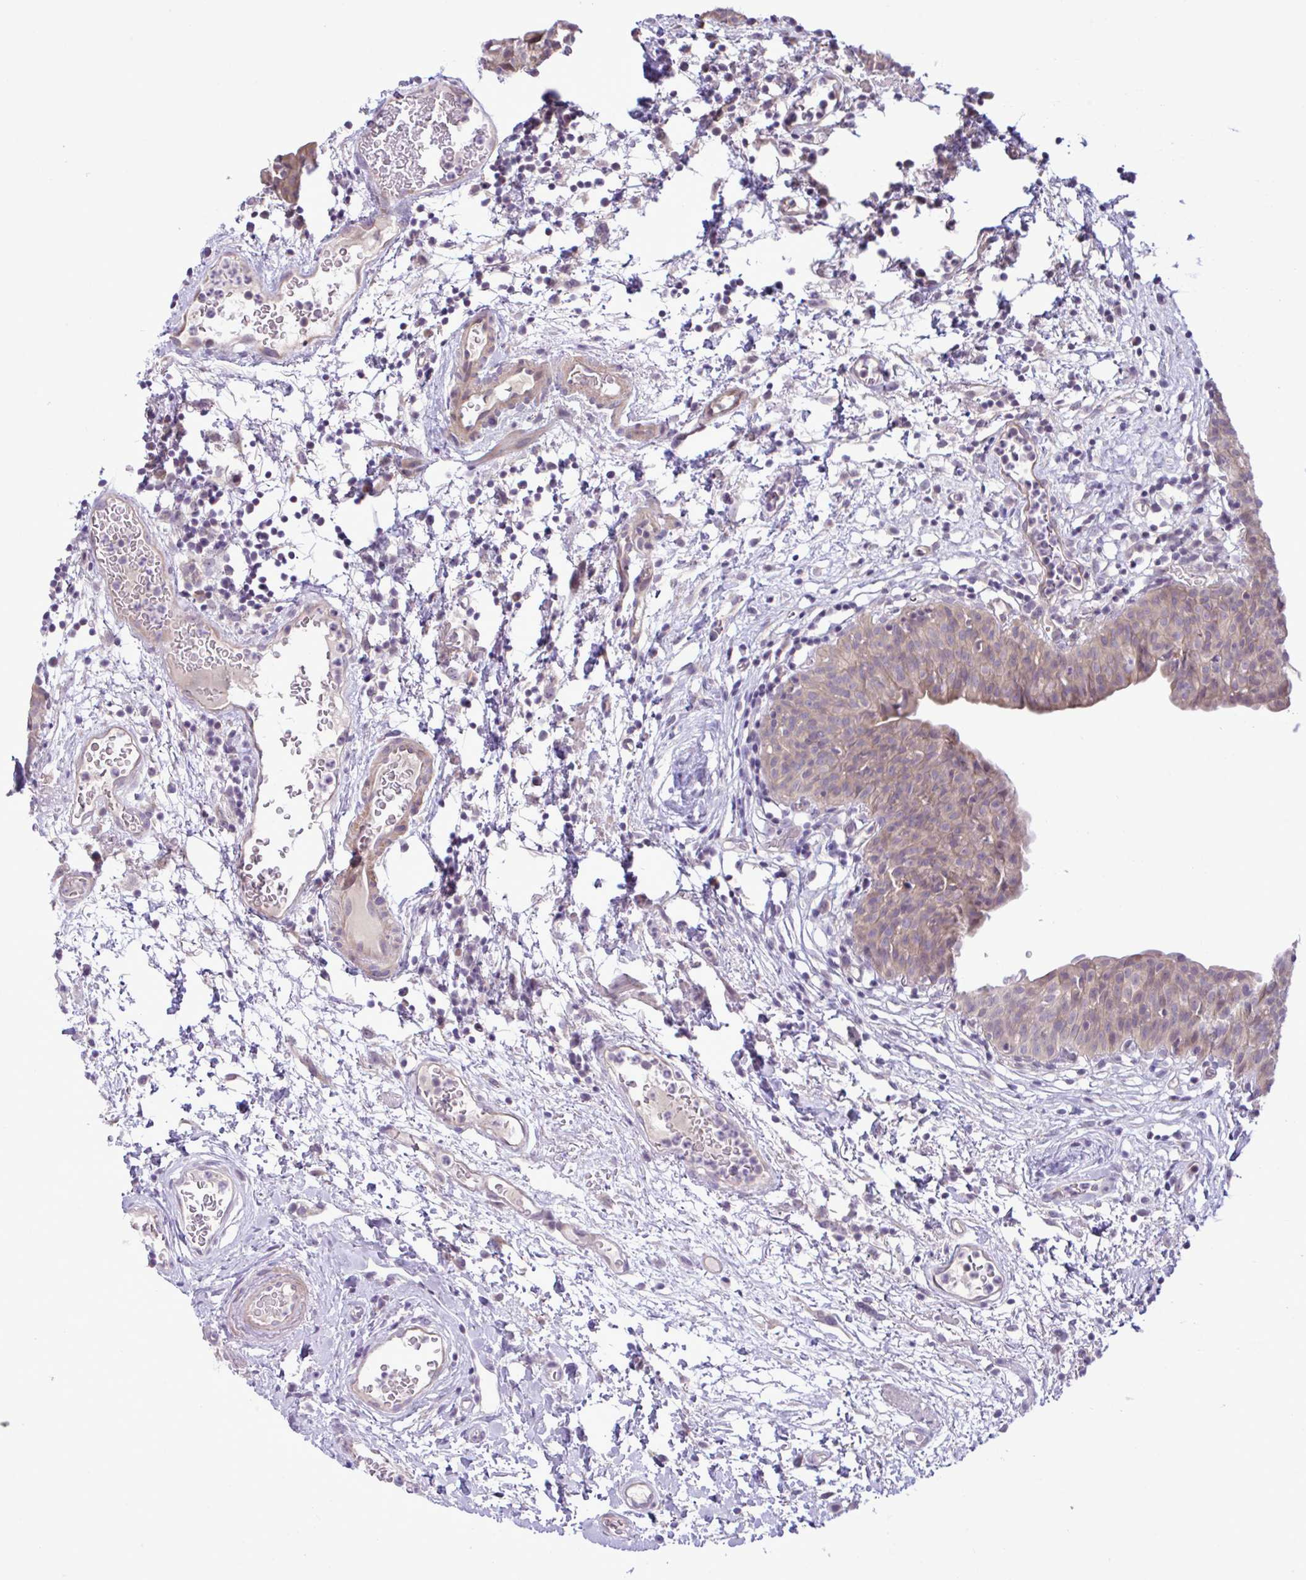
{"staining": {"intensity": "weak", "quantity": "25%-75%", "location": "cytoplasmic/membranous"}, "tissue": "urinary bladder", "cell_type": "Urothelial cells", "image_type": "normal", "snomed": [{"axis": "morphology", "description": "Normal tissue, NOS"}, {"axis": "morphology", "description": "Inflammation, NOS"}, {"axis": "topography", "description": "Urinary bladder"}], "caption": "Immunohistochemistry (IHC) of normal urinary bladder shows low levels of weak cytoplasmic/membranous expression in approximately 25%-75% of urothelial cells.", "gene": "SYNPO2L", "patient": {"sex": "male", "age": 57}}